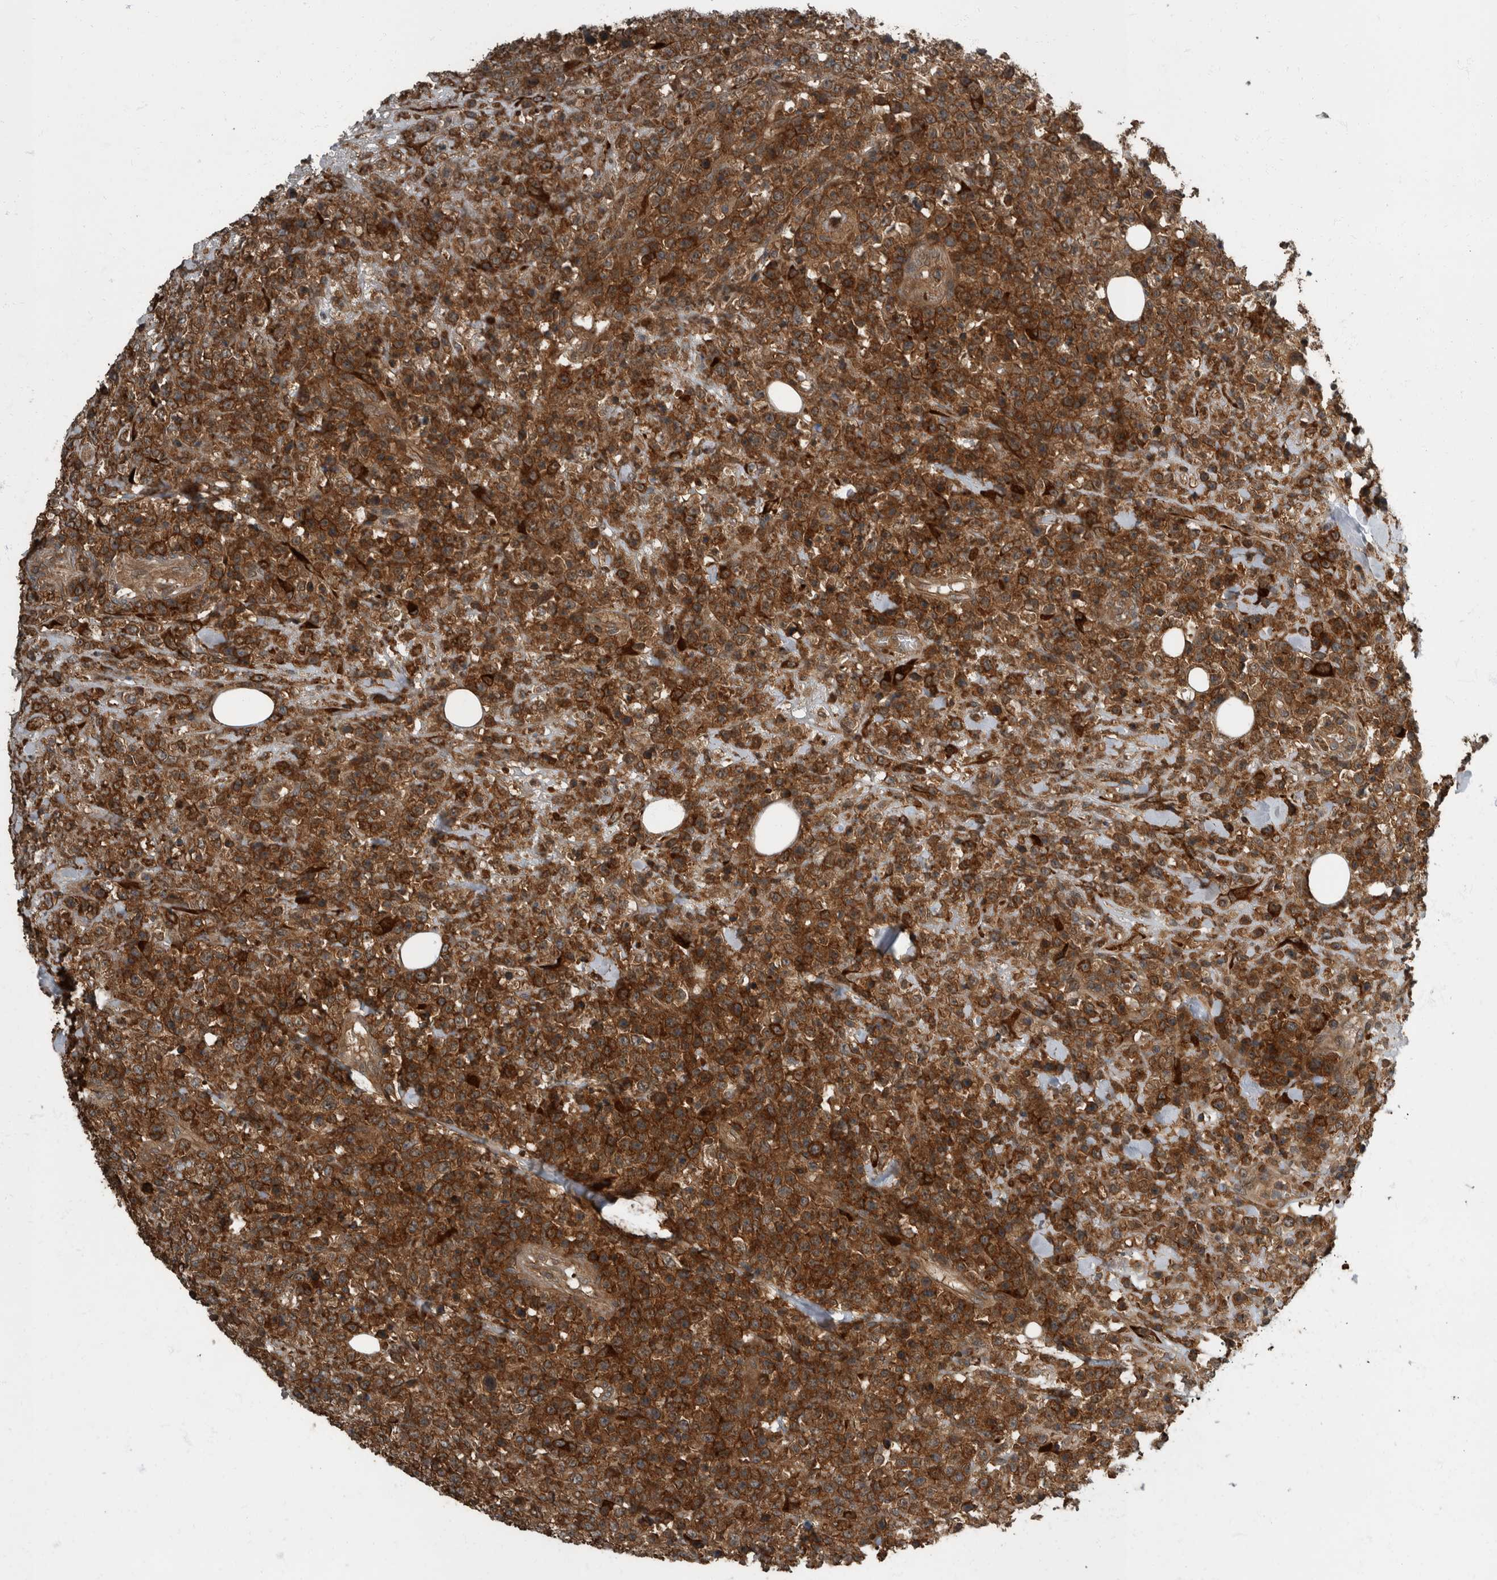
{"staining": {"intensity": "strong", "quantity": ">75%", "location": "cytoplasmic/membranous"}, "tissue": "lymphoma", "cell_type": "Tumor cells", "image_type": "cancer", "snomed": [{"axis": "morphology", "description": "Malignant lymphoma, non-Hodgkin's type, High grade"}, {"axis": "topography", "description": "Colon"}], "caption": "Brown immunohistochemical staining in human high-grade malignant lymphoma, non-Hodgkin's type exhibits strong cytoplasmic/membranous expression in about >75% of tumor cells. (DAB (3,3'-diaminobenzidine) IHC with brightfield microscopy, high magnification).", "gene": "RABGGTB", "patient": {"sex": "female", "age": 53}}